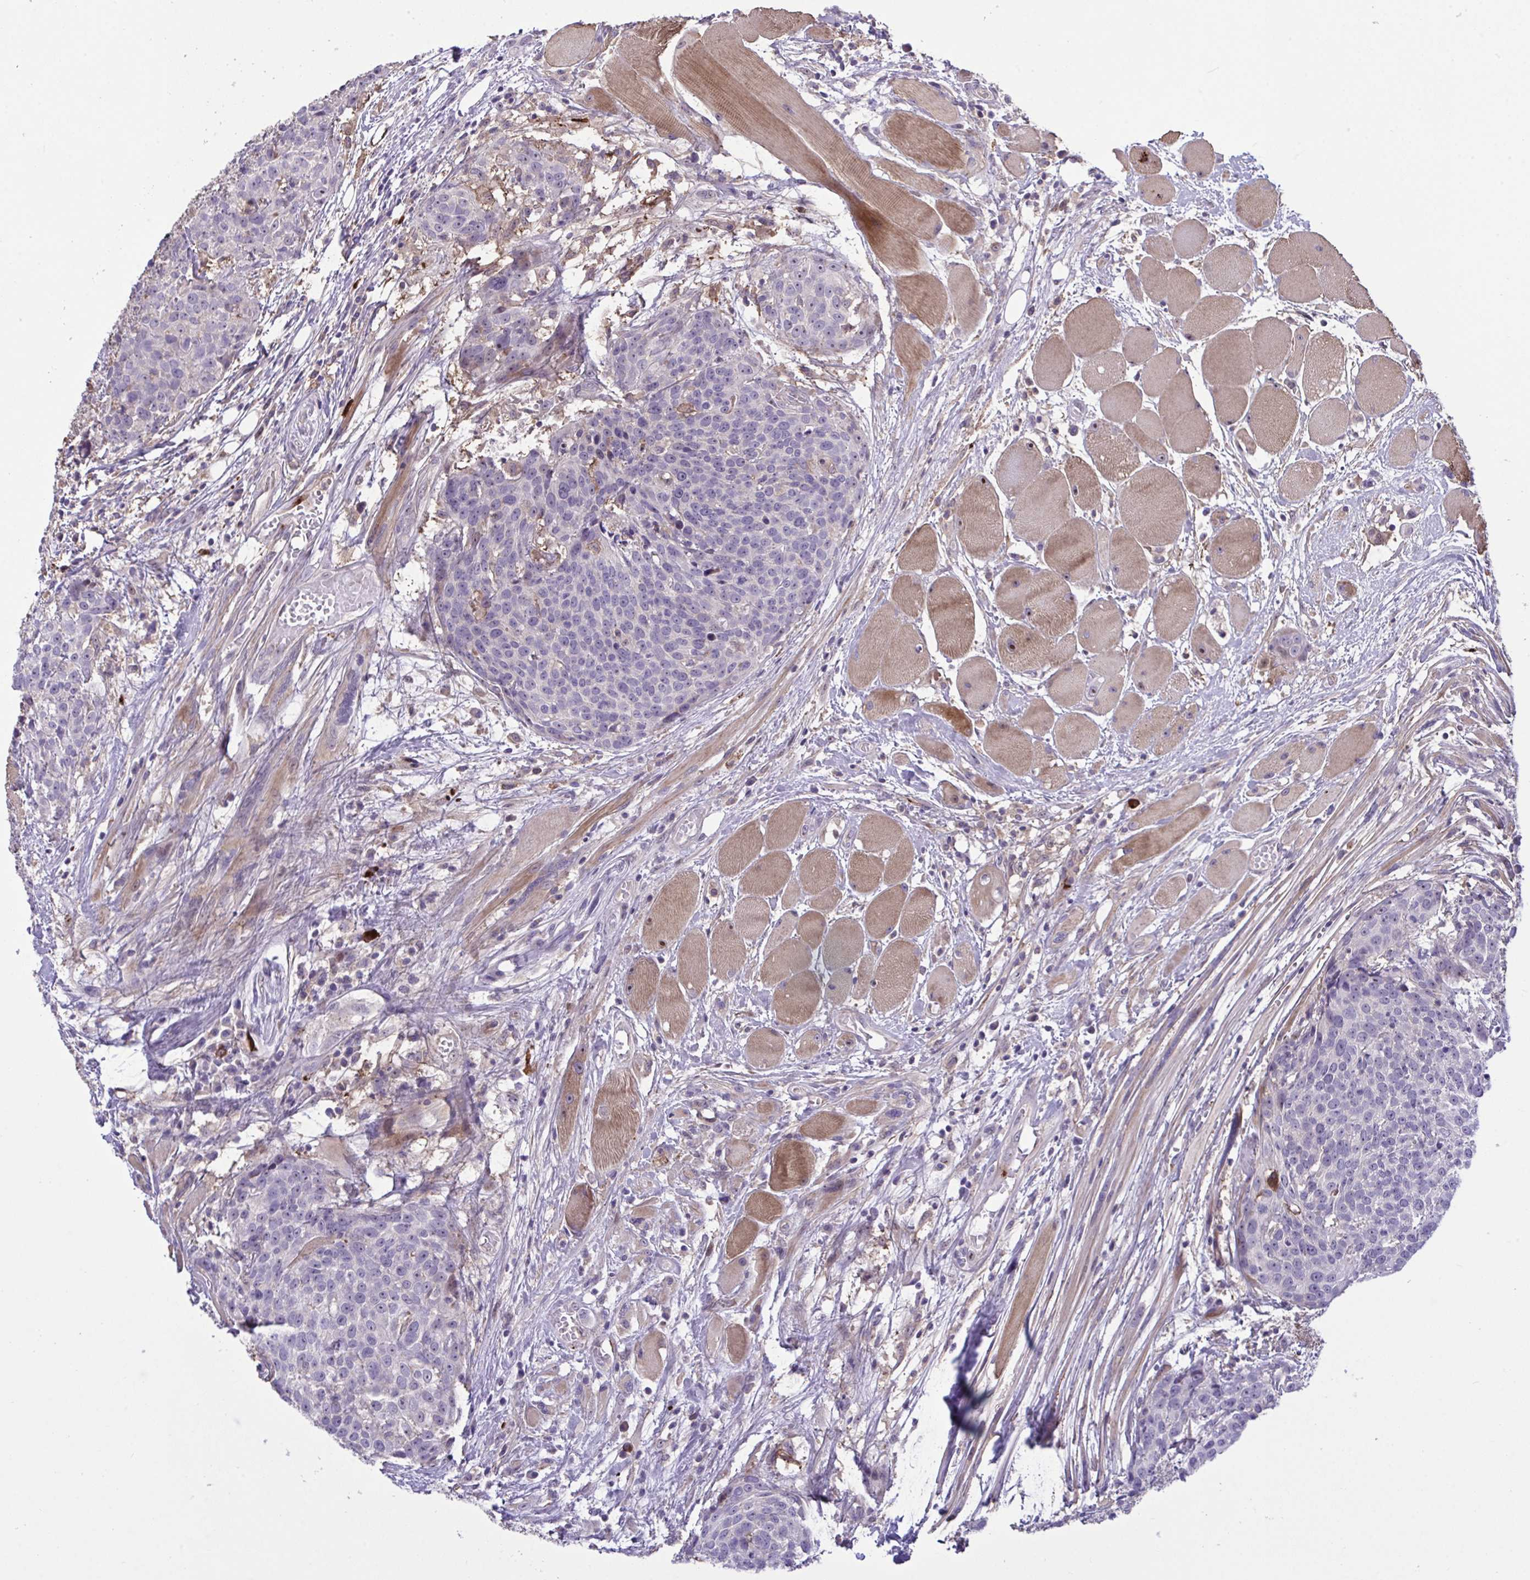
{"staining": {"intensity": "negative", "quantity": "none", "location": "none"}, "tissue": "head and neck cancer", "cell_type": "Tumor cells", "image_type": "cancer", "snomed": [{"axis": "morphology", "description": "Squamous cell carcinoma, NOS"}, {"axis": "topography", "description": "Oral tissue"}, {"axis": "topography", "description": "Head-Neck"}], "caption": "This is a micrograph of immunohistochemistry staining of head and neck cancer (squamous cell carcinoma), which shows no staining in tumor cells.", "gene": "CD101", "patient": {"sex": "male", "age": 64}}